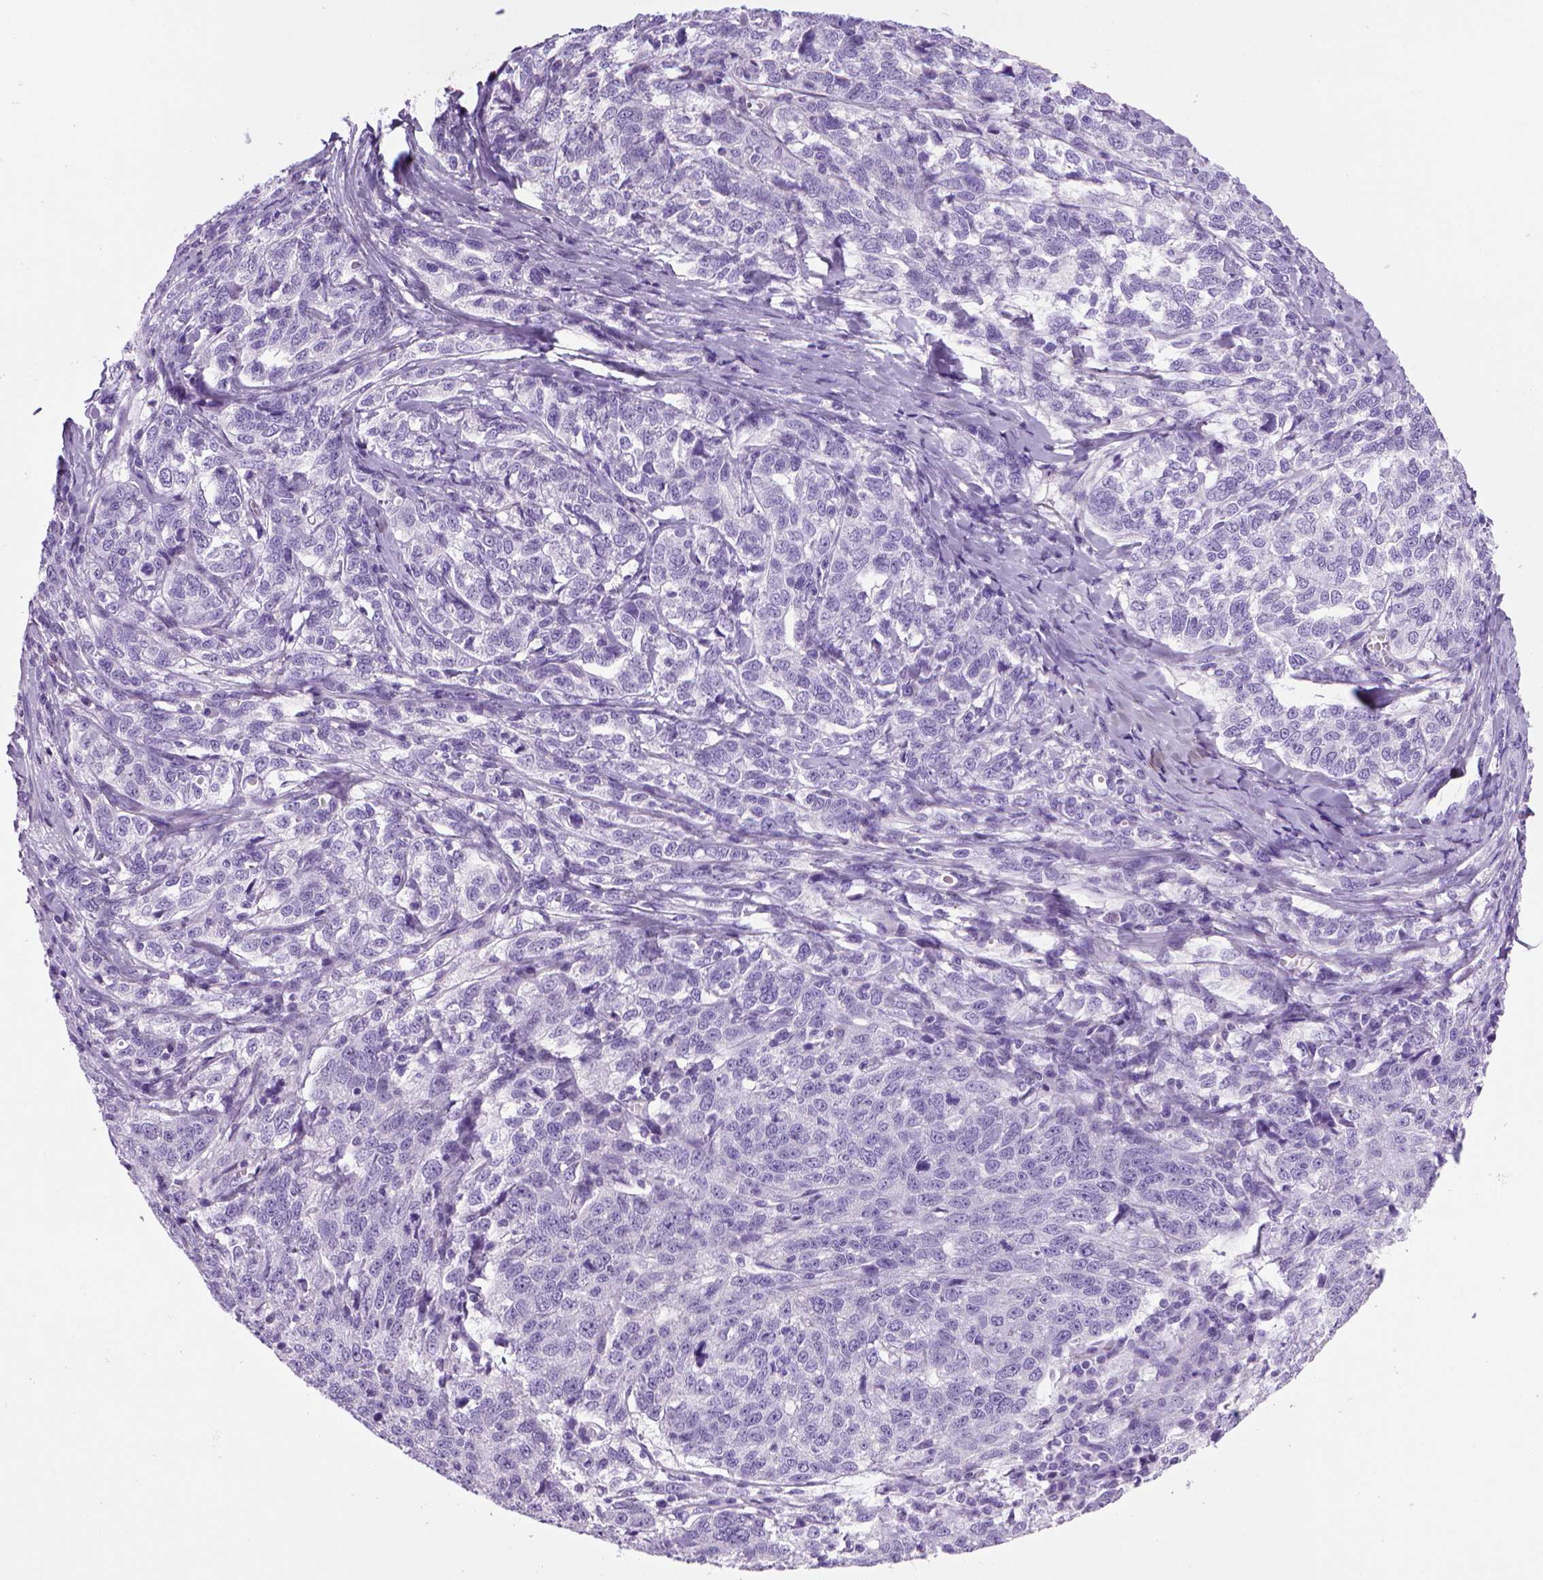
{"staining": {"intensity": "negative", "quantity": "none", "location": "none"}, "tissue": "ovarian cancer", "cell_type": "Tumor cells", "image_type": "cancer", "snomed": [{"axis": "morphology", "description": "Cystadenocarcinoma, serous, NOS"}, {"axis": "topography", "description": "Ovary"}], "caption": "Image shows no protein staining in tumor cells of ovarian serous cystadenocarcinoma tissue. (DAB (3,3'-diaminobenzidine) immunohistochemistry (IHC) visualized using brightfield microscopy, high magnification).", "gene": "ARHGEF33", "patient": {"sex": "female", "age": 71}}